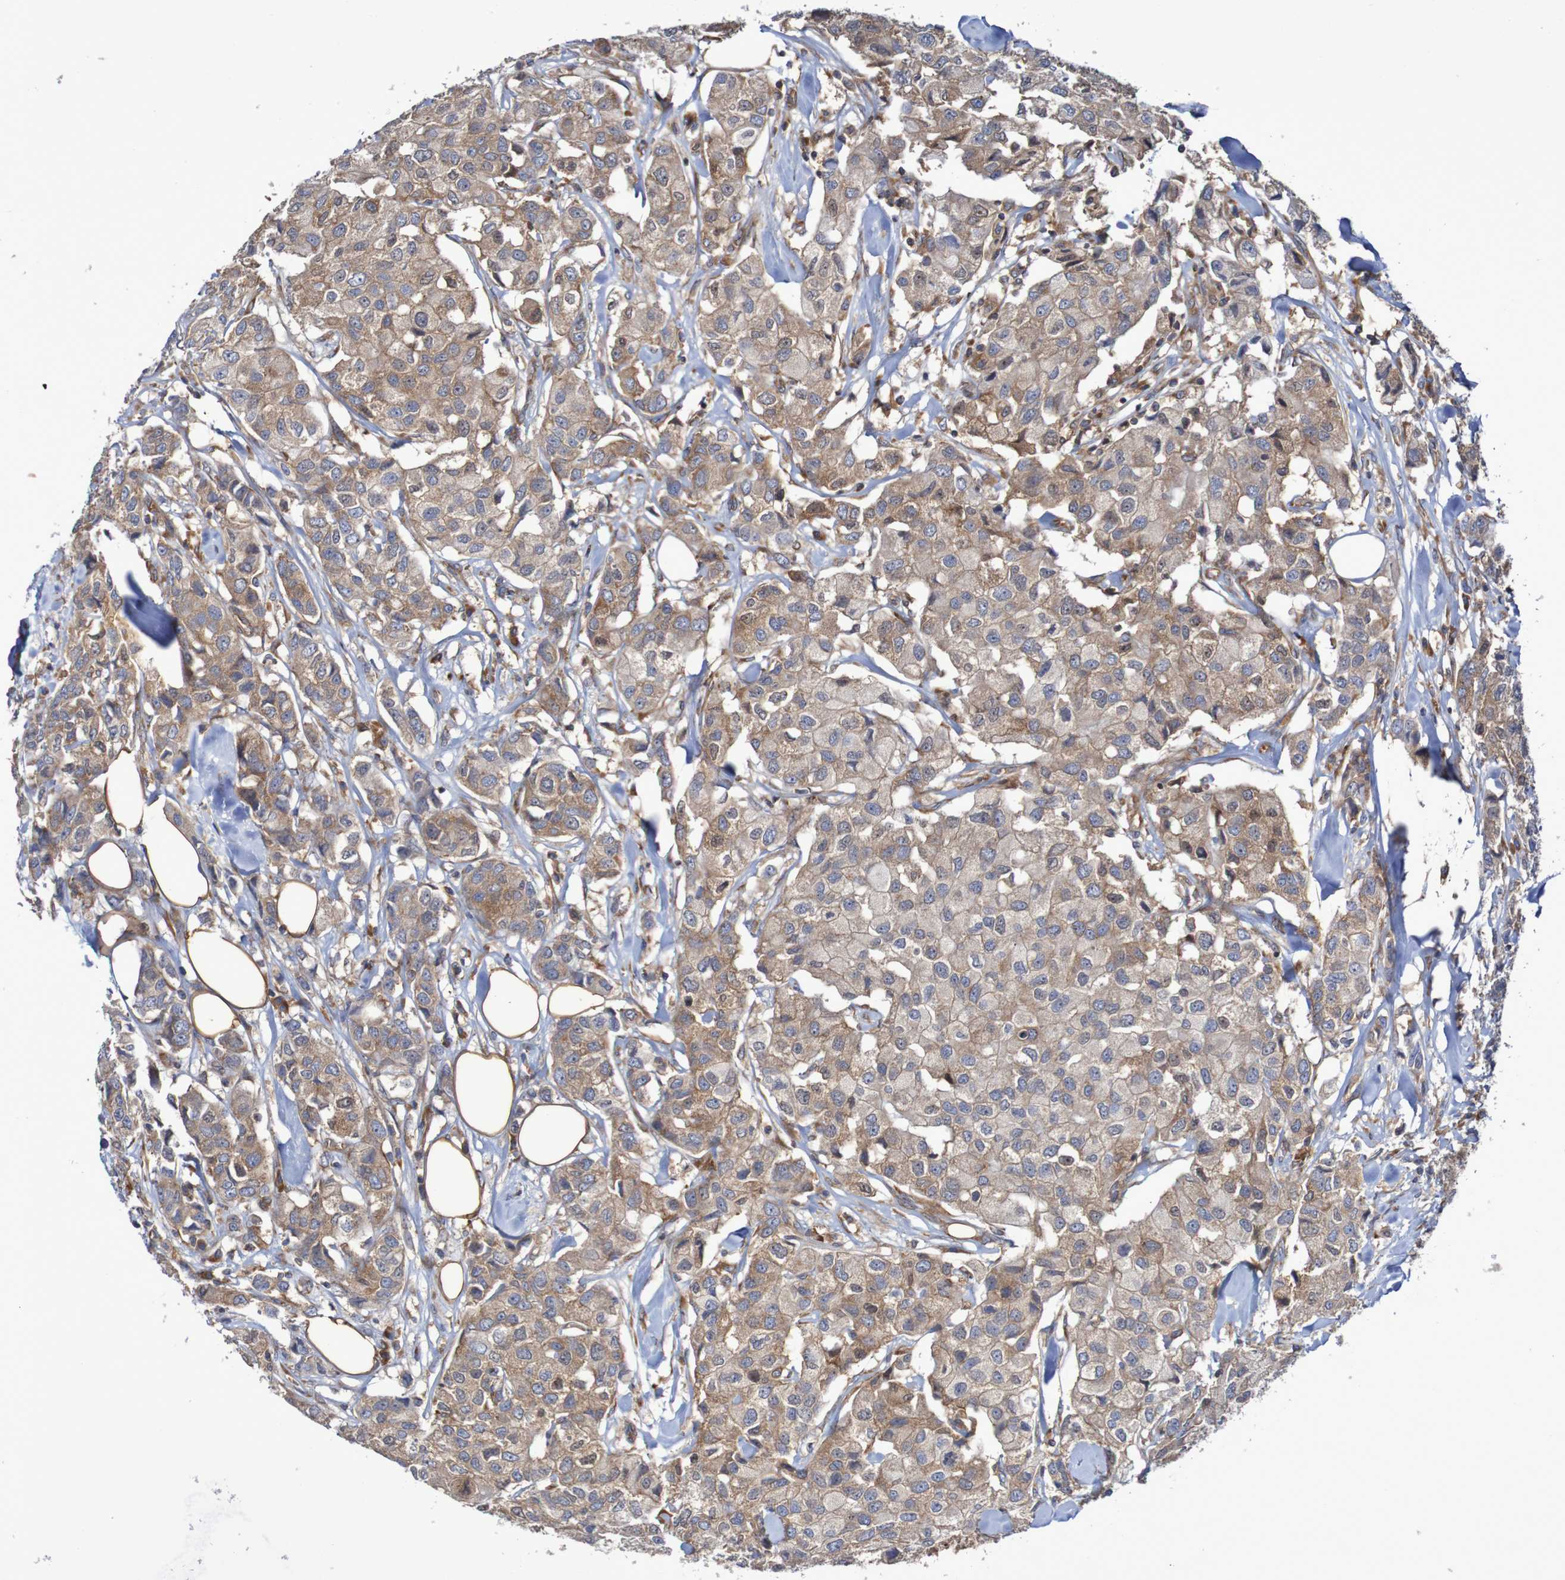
{"staining": {"intensity": "strong", "quantity": ">75%", "location": "cytoplasmic/membranous"}, "tissue": "breast cancer", "cell_type": "Tumor cells", "image_type": "cancer", "snomed": [{"axis": "morphology", "description": "Duct carcinoma"}, {"axis": "topography", "description": "Breast"}], "caption": "IHC (DAB (3,3'-diaminobenzidine)) staining of human breast infiltrating ductal carcinoma displays strong cytoplasmic/membranous protein staining in approximately >75% of tumor cells.", "gene": "LRRC47", "patient": {"sex": "female", "age": 80}}